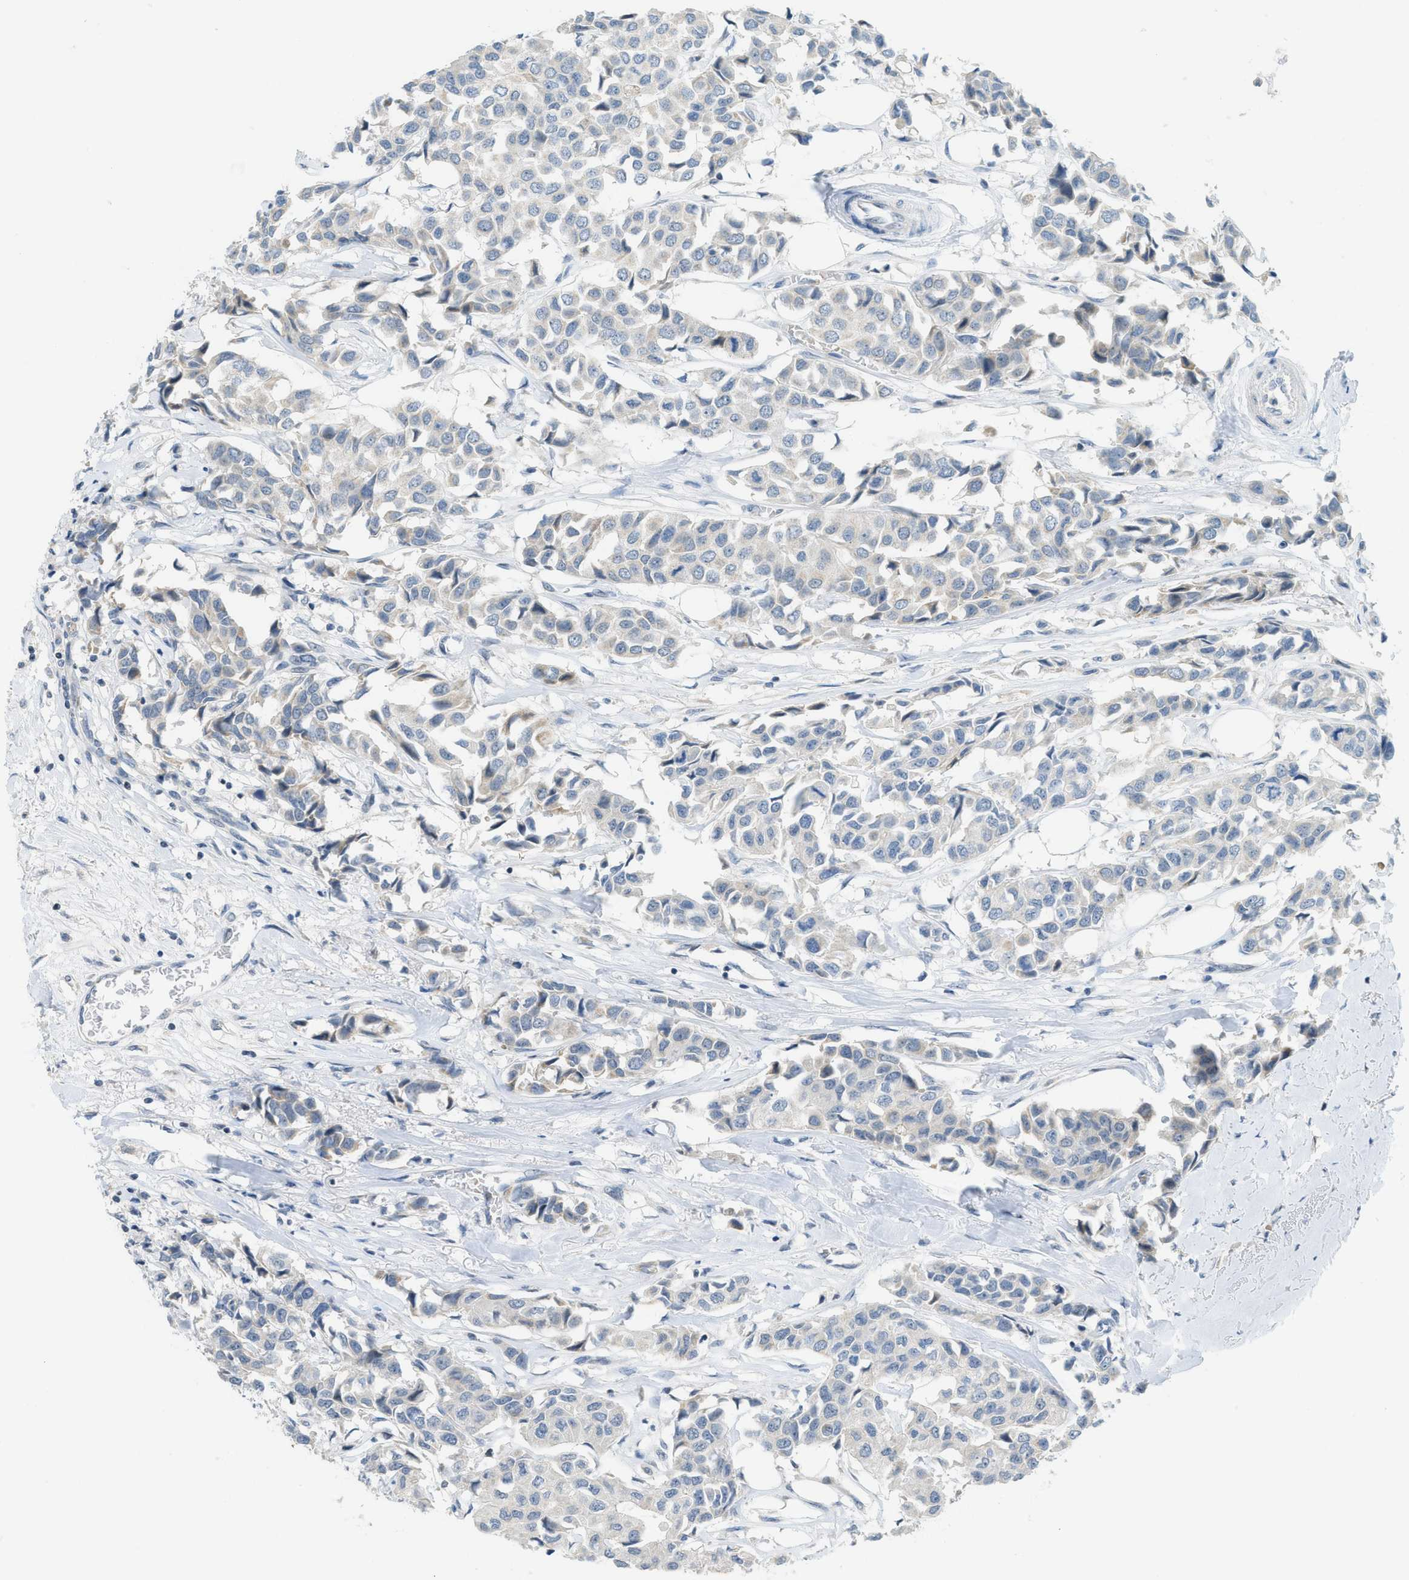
{"staining": {"intensity": "negative", "quantity": "none", "location": "none"}, "tissue": "breast cancer", "cell_type": "Tumor cells", "image_type": "cancer", "snomed": [{"axis": "morphology", "description": "Duct carcinoma"}, {"axis": "topography", "description": "Breast"}], "caption": "Immunohistochemical staining of human breast cancer (invasive ductal carcinoma) displays no significant expression in tumor cells.", "gene": "TXNDC2", "patient": {"sex": "female", "age": 80}}